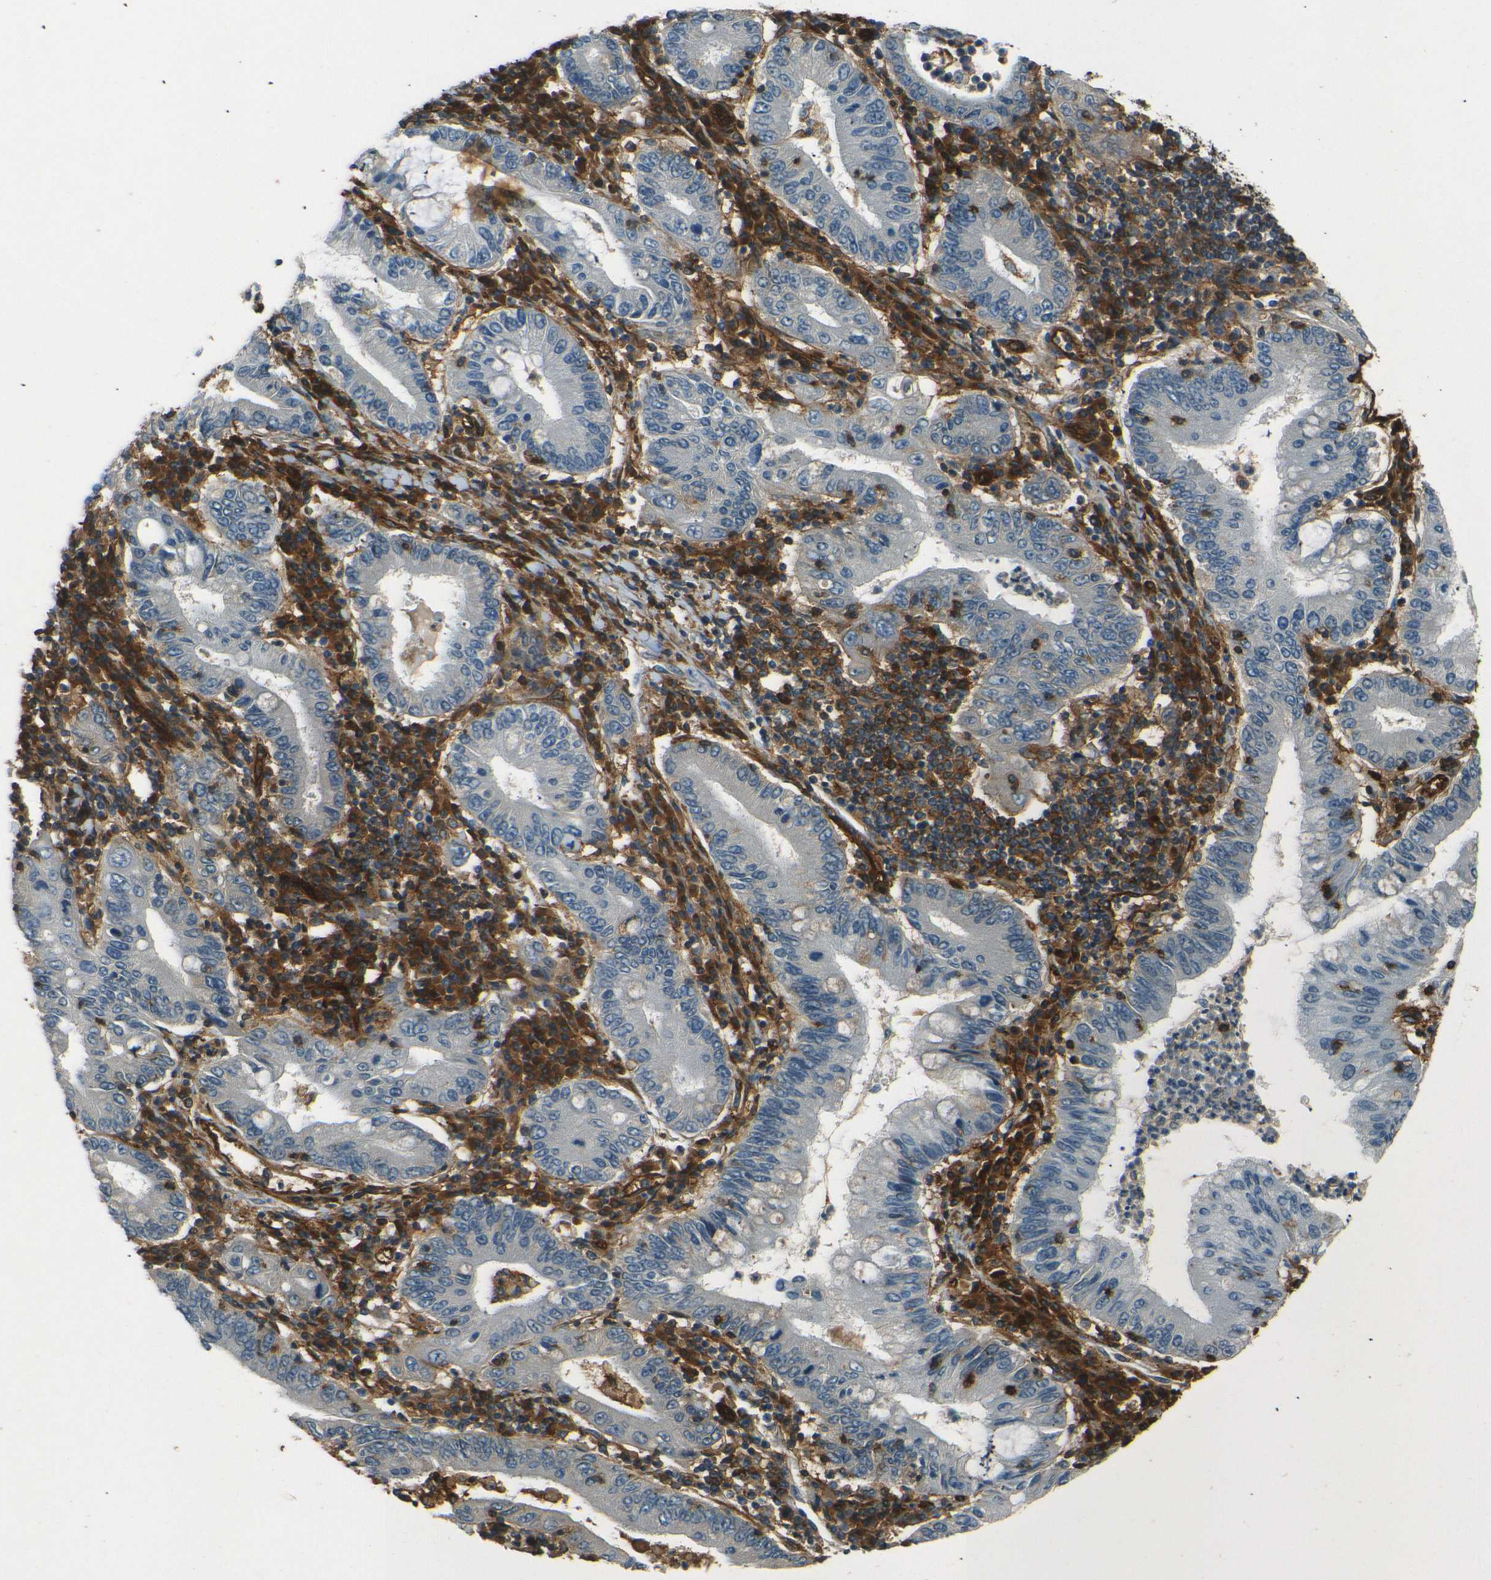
{"staining": {"intensity": "negative", "quantity": "none", "location": "none"}, "tissue": "stomach cancer", "cell_type": "Tumor cells", "image_type": "cancer", "snomed": [{"axis": "morphology", "description": "Normal tissue, NOS"}, {"axis": "morphology", "description": "Adenocarcinoma, NOS"}, {"axis": "topography", "description": "Esophagus"}, {"axis": "topography", "description": "Stomach, upper"}, {"axis": "topography", "description": "Peripheral nerve tissue"}], "caption": "An image of human stomach cancer (adenocarcinoma) is negative for staining in tumor cells.", "gene": "ENTPD1", "patient": {"sex": "male", "age": 62}}